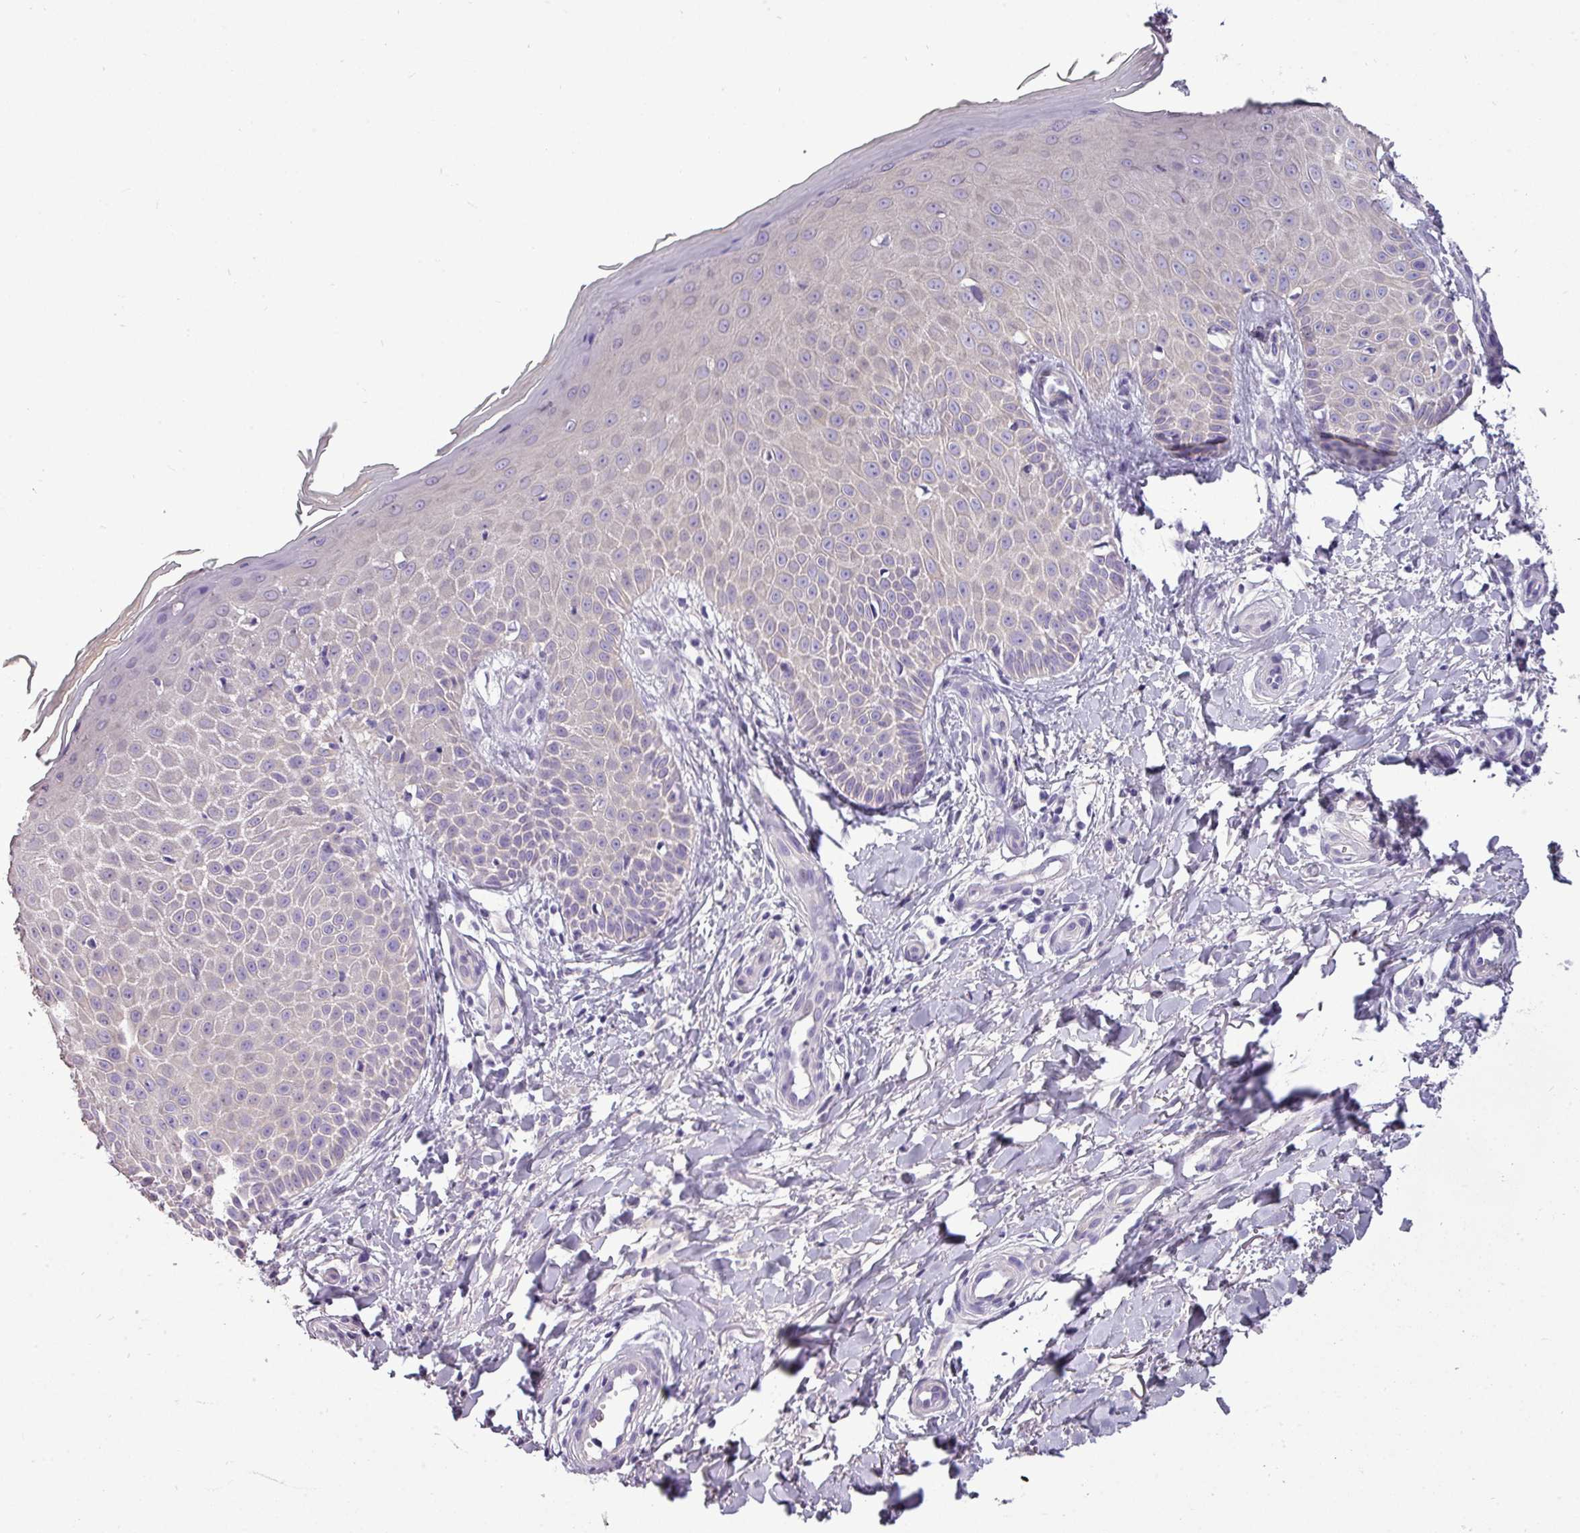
{"staining": {"intensity": "negative", "quantity": "none", "location": "none"}, "tissue": "skin", "cell_type": "Fibroblasts", "image_type": "normal", "snomed": [{"axis": "morphology", "description": "Normal tissue, NOS"}, {"axis": "topography", "description": "Skin"}], "caption": "Immunohistochemical staining of unremarkable human skin shows no significant staining in fibroblasts. (Brightfield microscopy of DAB (3,3'-diaminobenzidine) immunohistochemistry (IHC) at high magnification).", "gene": "DNAAF9", "patient": {"sex": "male", "age": 81}}